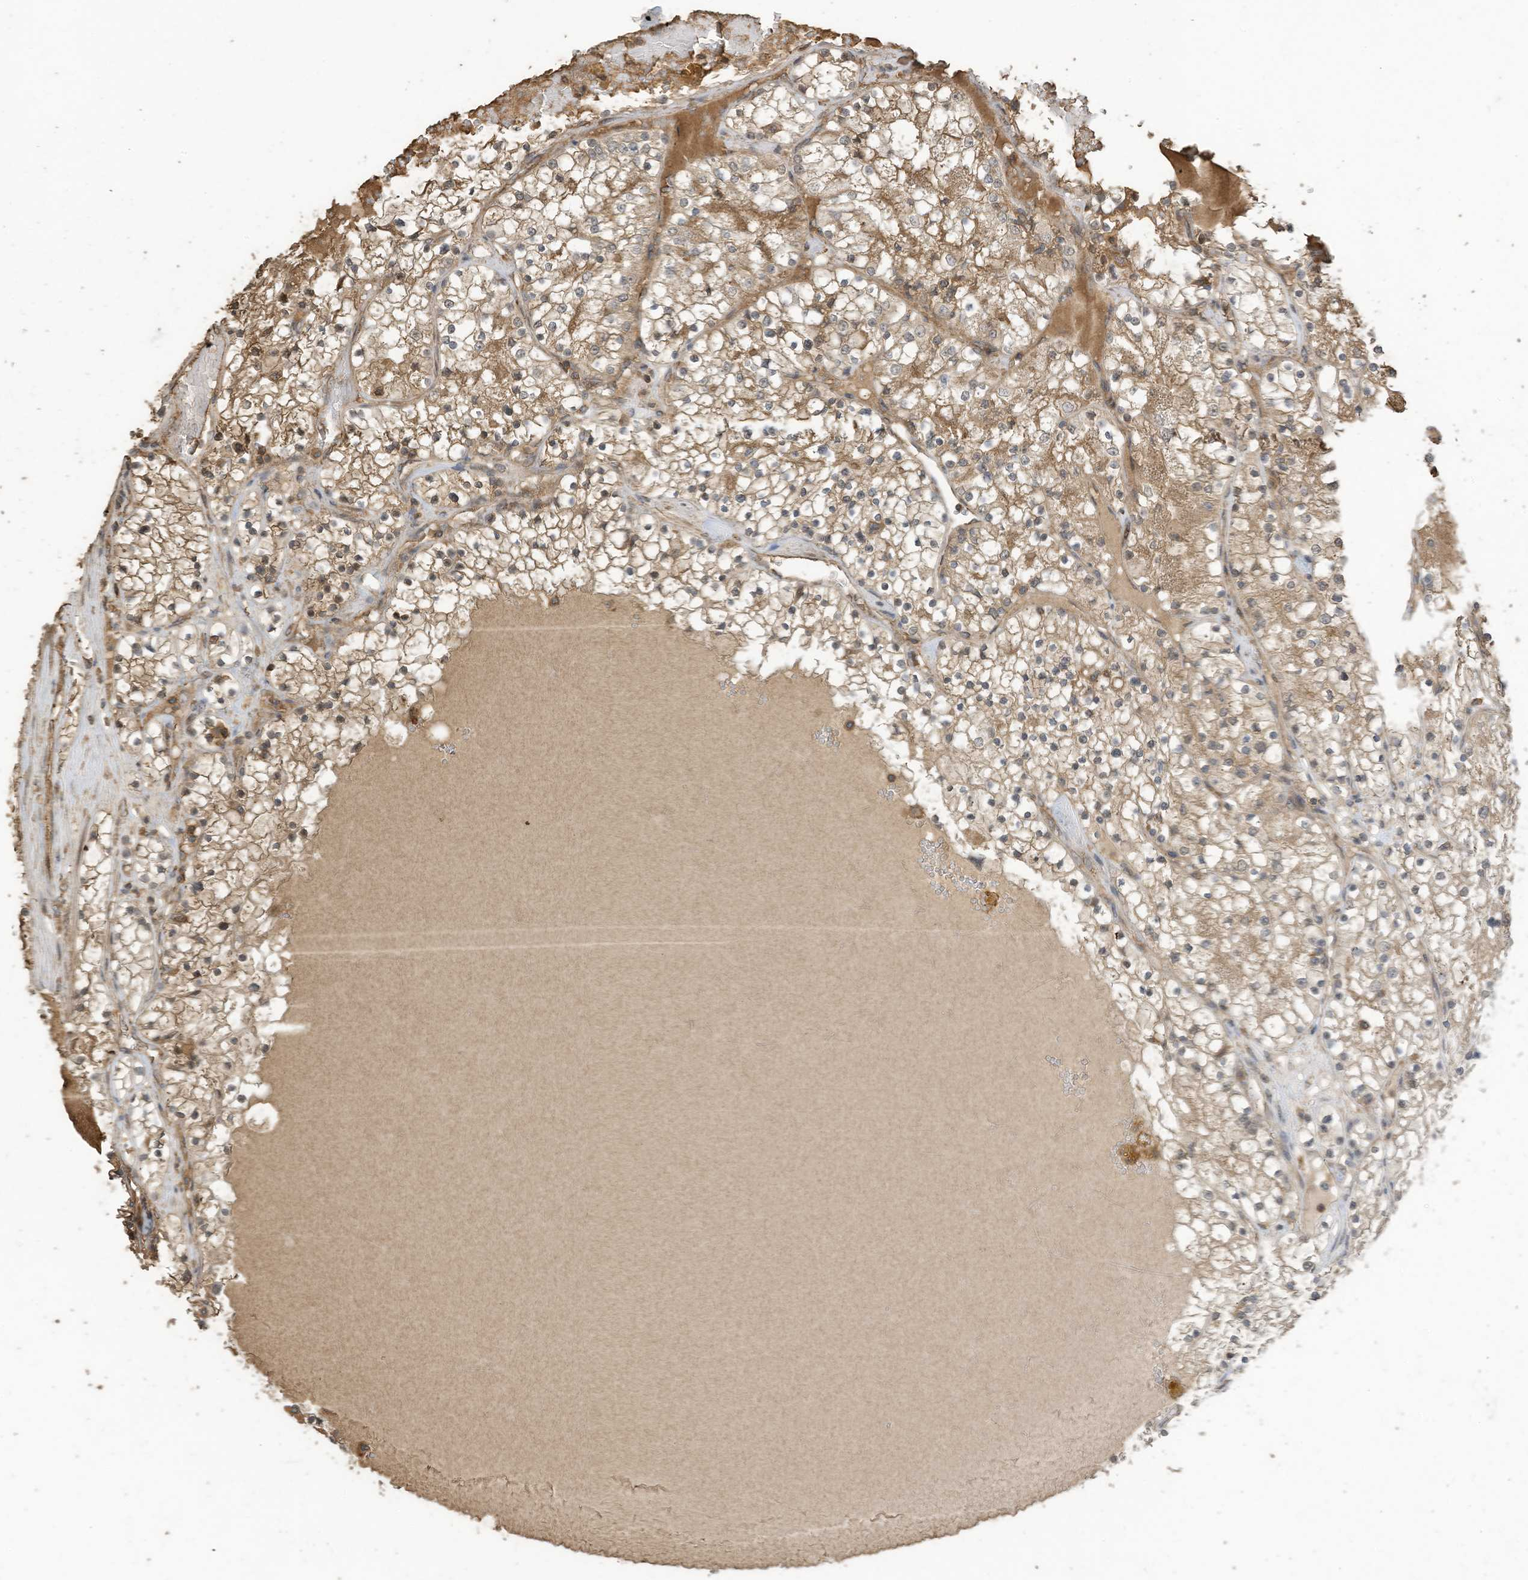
{"staining": {"intensity": "moderate", "quantity": ">75%", "location": "cytoplasmic/membranous"}, "tissue": "renal cancer", "cell_type": "Tumor cells", "image_type": "cancer", "snomed": [{"axis": "morphology", "description": "Normal tissue, NOS"}, {"axis": "morphology", "description": "Adenocarcinoma, NOS"}, {"axis": "topography", "description": "Kidney"}], "caption": "Moderate cytoplasmic/membranous expression for a protein is present in approximately >75% of tumor cells of adenocarcinoma (renal) using immunohistochemistry.", "gene": "COX10", "patient": {"sex": "male", "age": 68}}